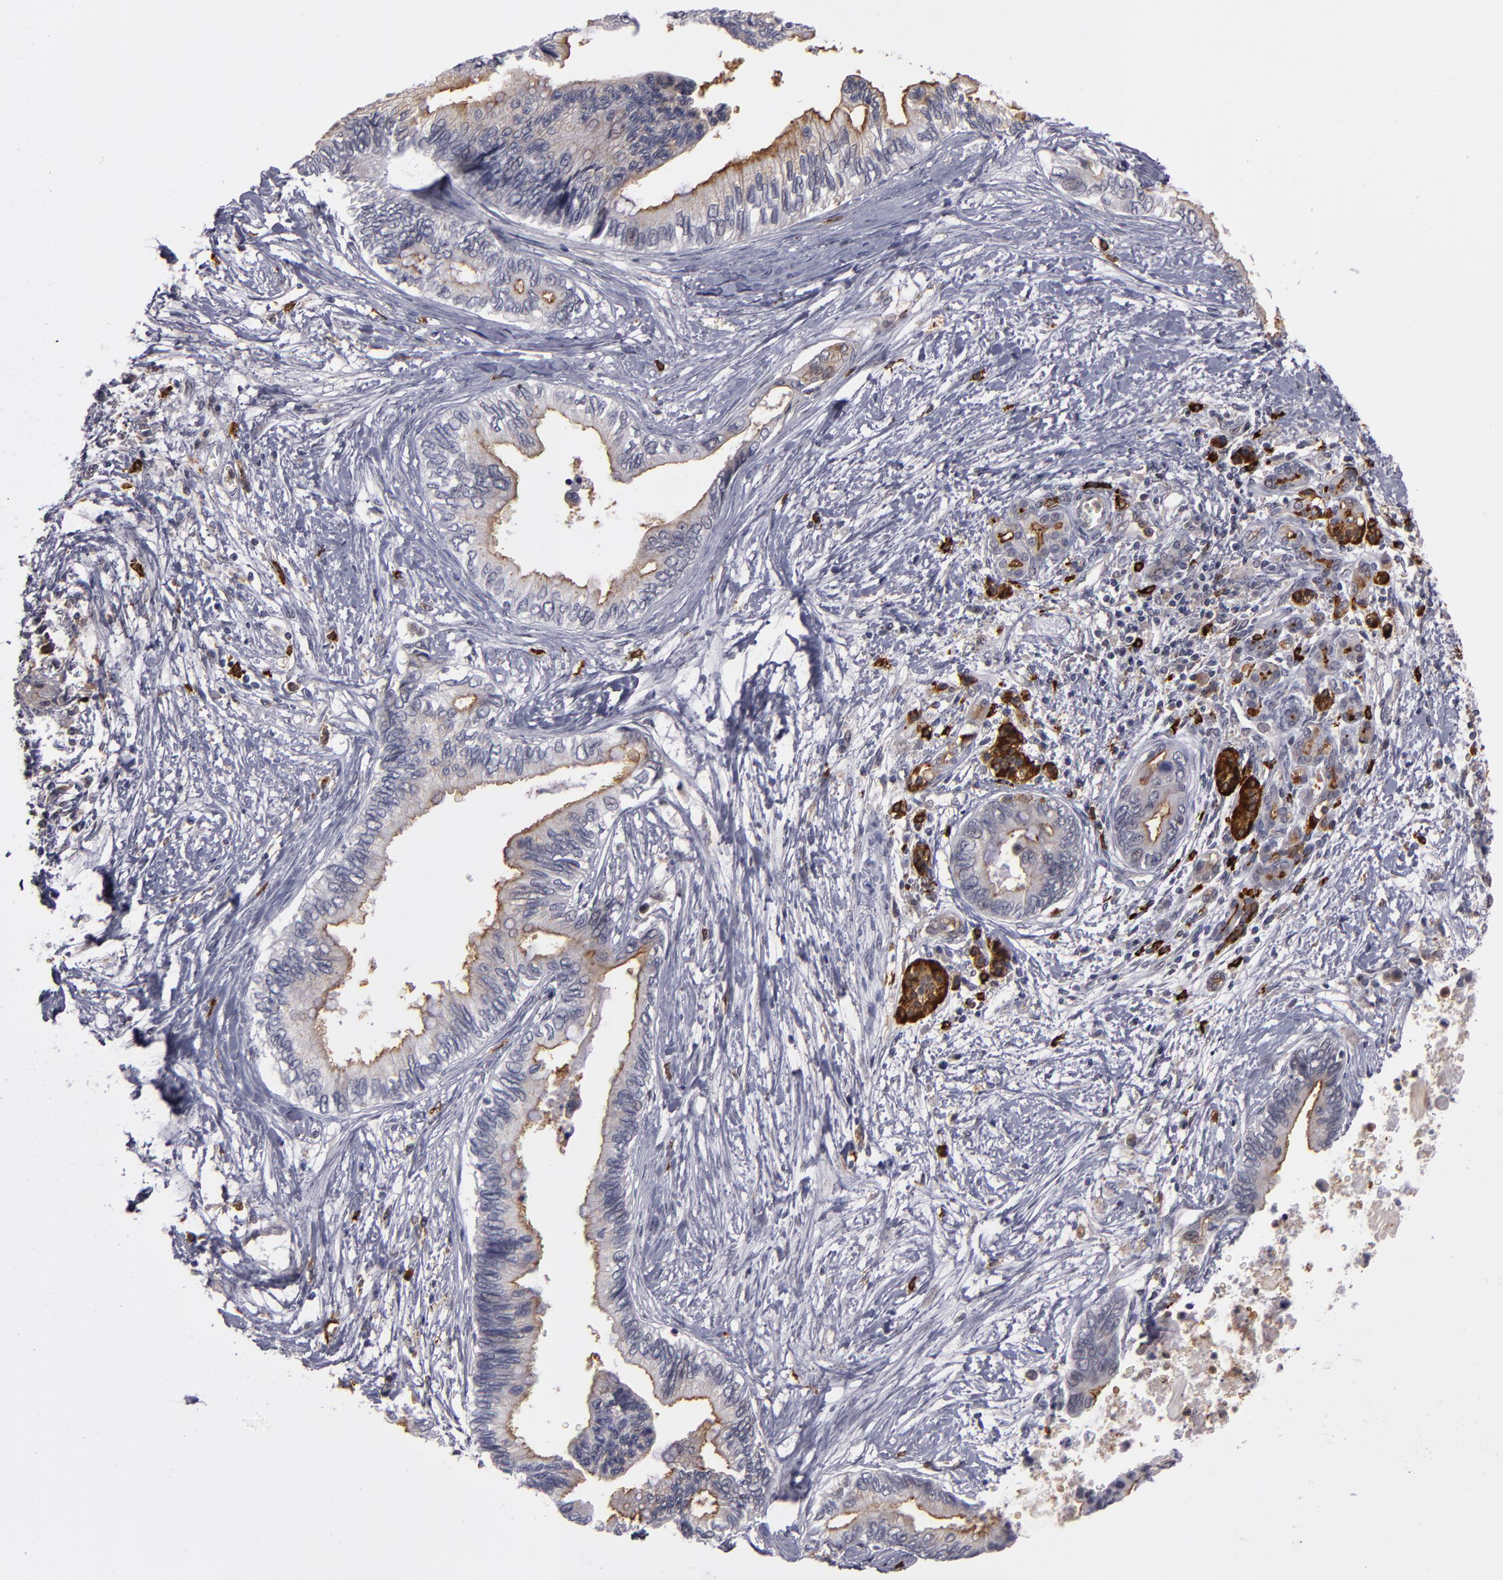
{"staining": {"intensity": "weak", "quantity": ">75%", "location": "cytoplasmic/membranous"}, "tissue": "pancreatic cancer", "cell_type": "Tumor cells", "image_type": "cancer", "snomed": [{"axis": "morphology", "description": "Adenocarcinoma, NOS"}, {"axis": "topography", "description": "Pancreas"}], "caption": "Weak cytoplasmic/membranous positivity for a protein is present in about >75% of tumor cells of pancreatic cancer (adenocarcinoma) using IHC.", "gene": "STX3", "patient": {"sex": "female", "age": 66}}